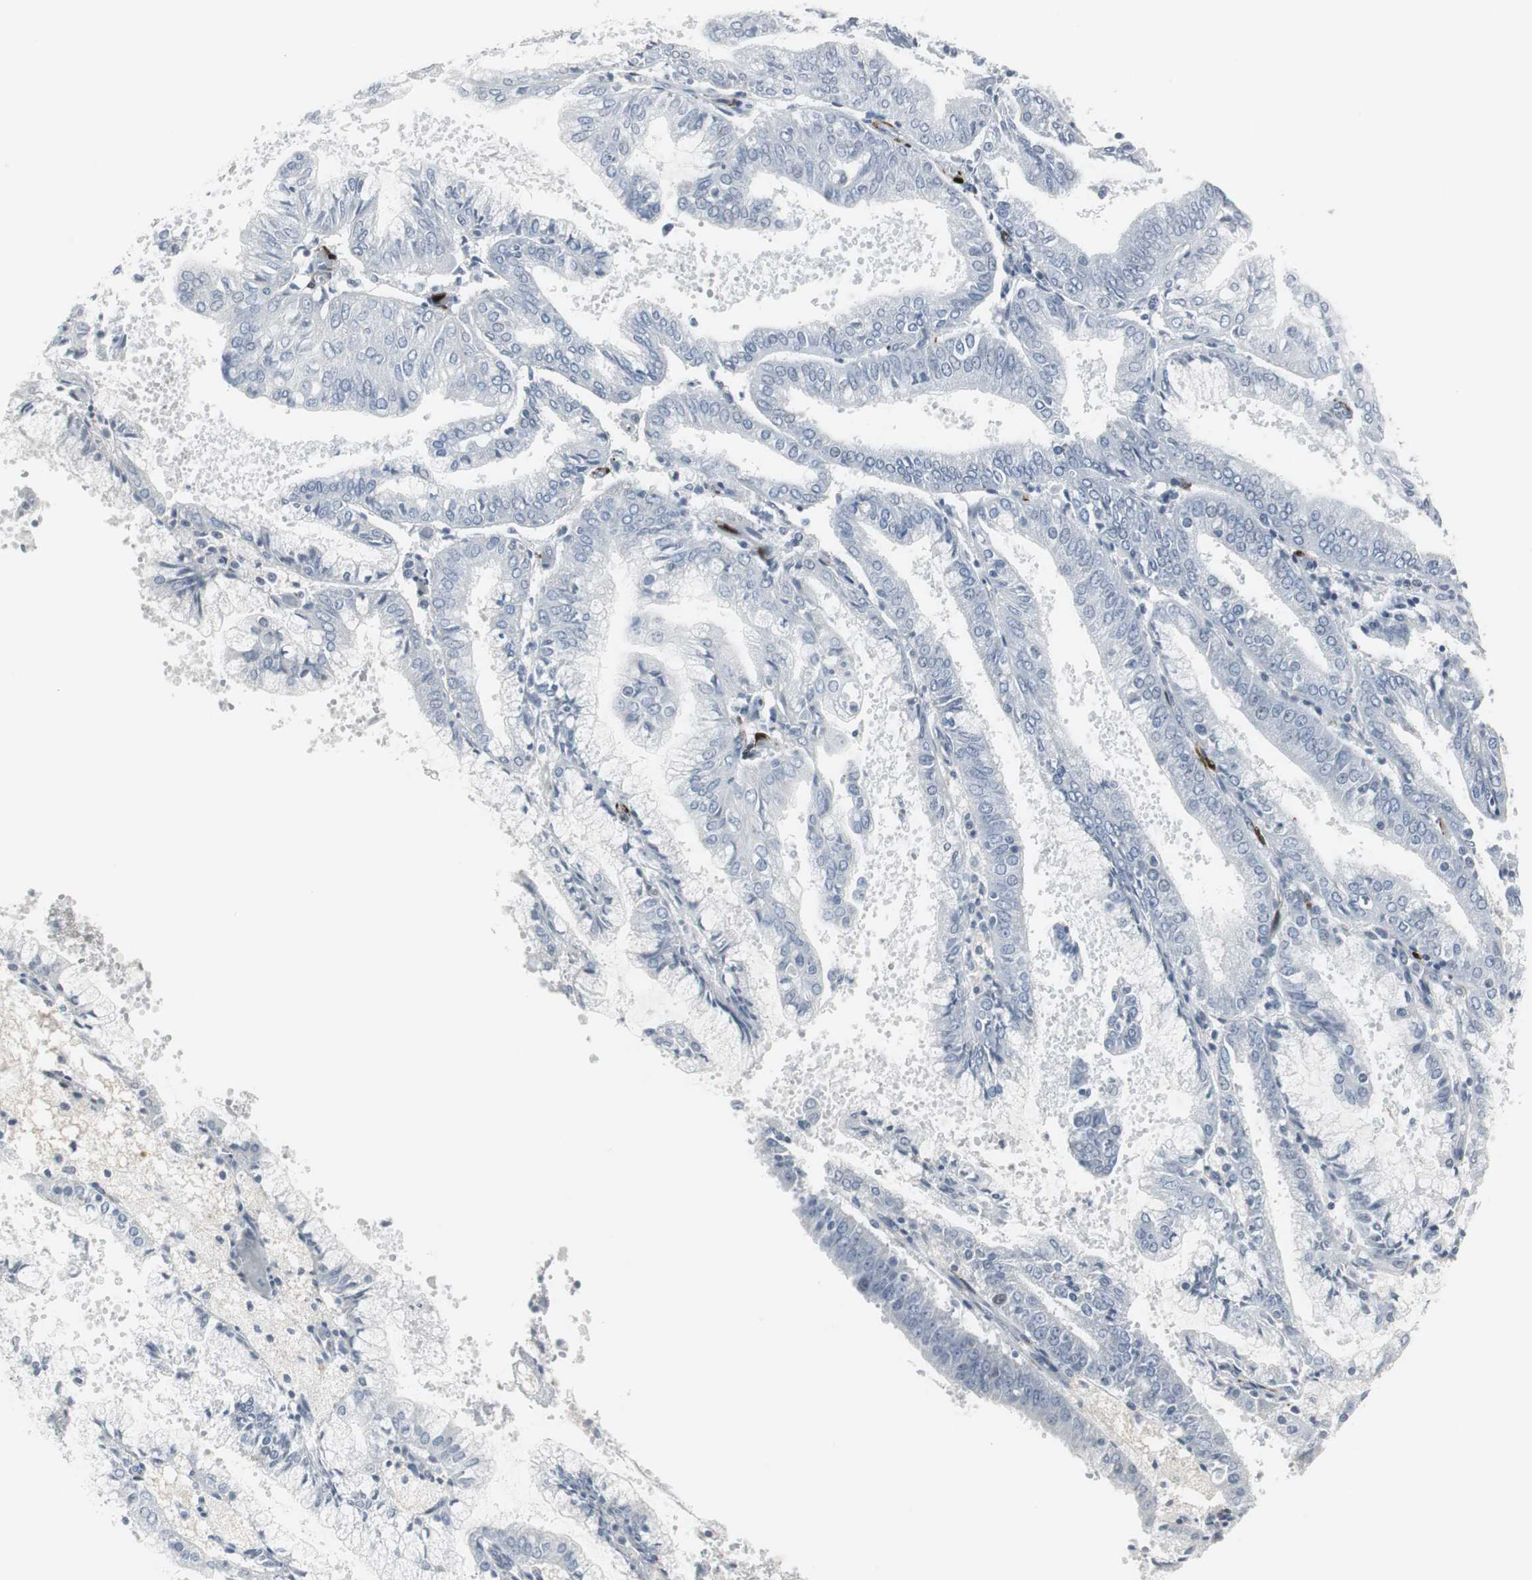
{"staining": {"intensity": "negative", "quantity": "none", "location": "none"}, "tissue": "endometrial cancer", "cell_type": "Tumor cells", "image_type": "cancer", "snomed": [{"axis": "morphology", "description": "Adenocarcinoma, NOS"}, {"axis": "topography", "description": "Endometrium"}], "caption": "Human endometrial cancer stained for a protein using immunohistochemistry shows no staining in tumor cells.", "gene": "PPP1R14A", "patient": {"sex": "female", "age": 63}}